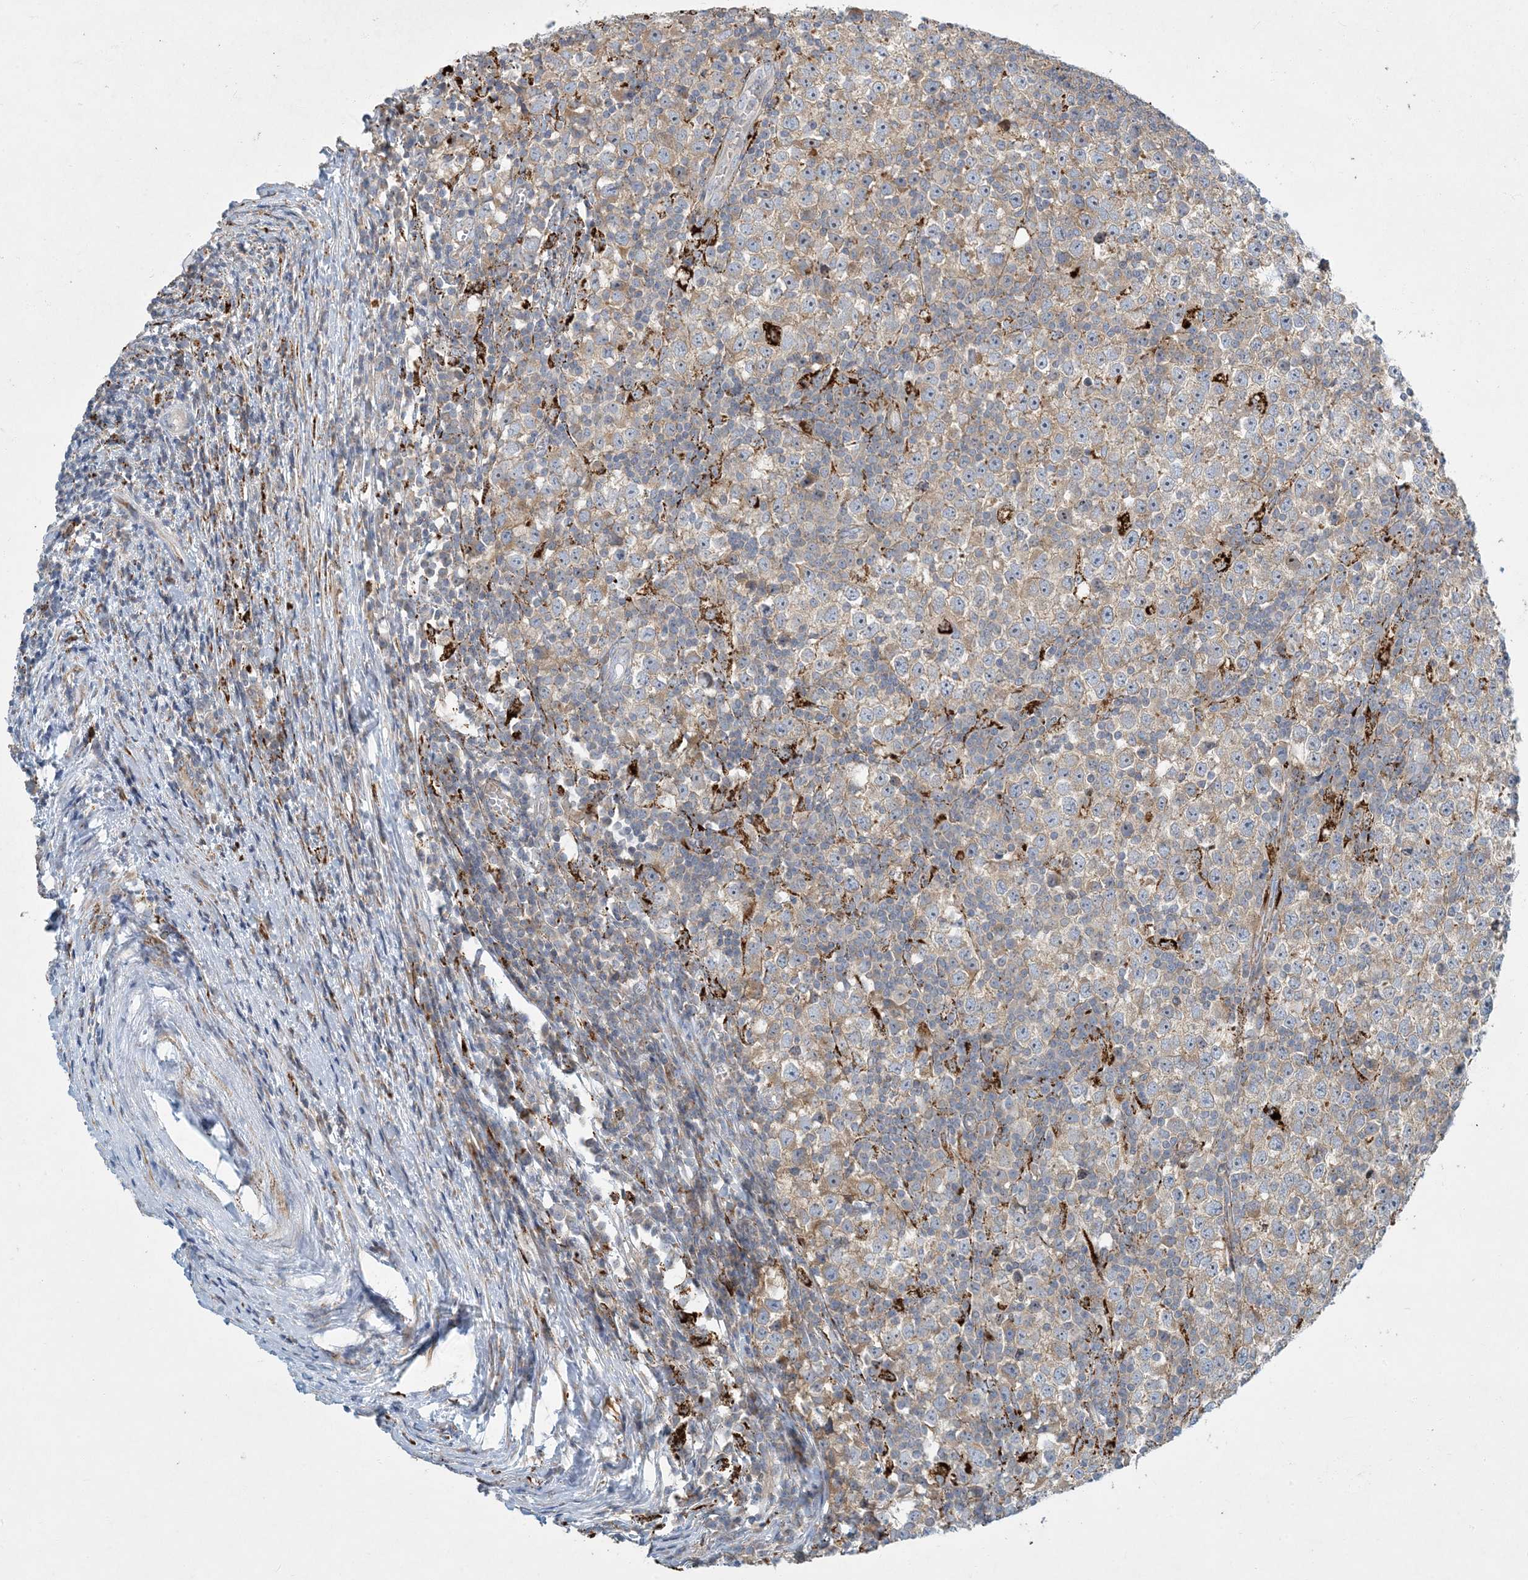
{"staining": {"intensity": "weak", "quantity": "25%-75%", "location": "cytoplasmic/membranous"}, "tissue": "testis cancer", "cell_type": "Tumor cells", "image_type": "cancer", "snomed": [{"axis": "morphology", "description": "Seminoma, NOS"}, {"axis": "topography", "description": "Testis"}], "caption": "Immunohistochemistry (IHC) of human testis seminoma shows low levels of weak cytoplasmic/membranous positivity in about 25%-75% of tumor cells. (DAB IHC with brightfield microscopy, high magnification).", "gene": "LTN1", "patient": {"sex": "male", "age": 65}}